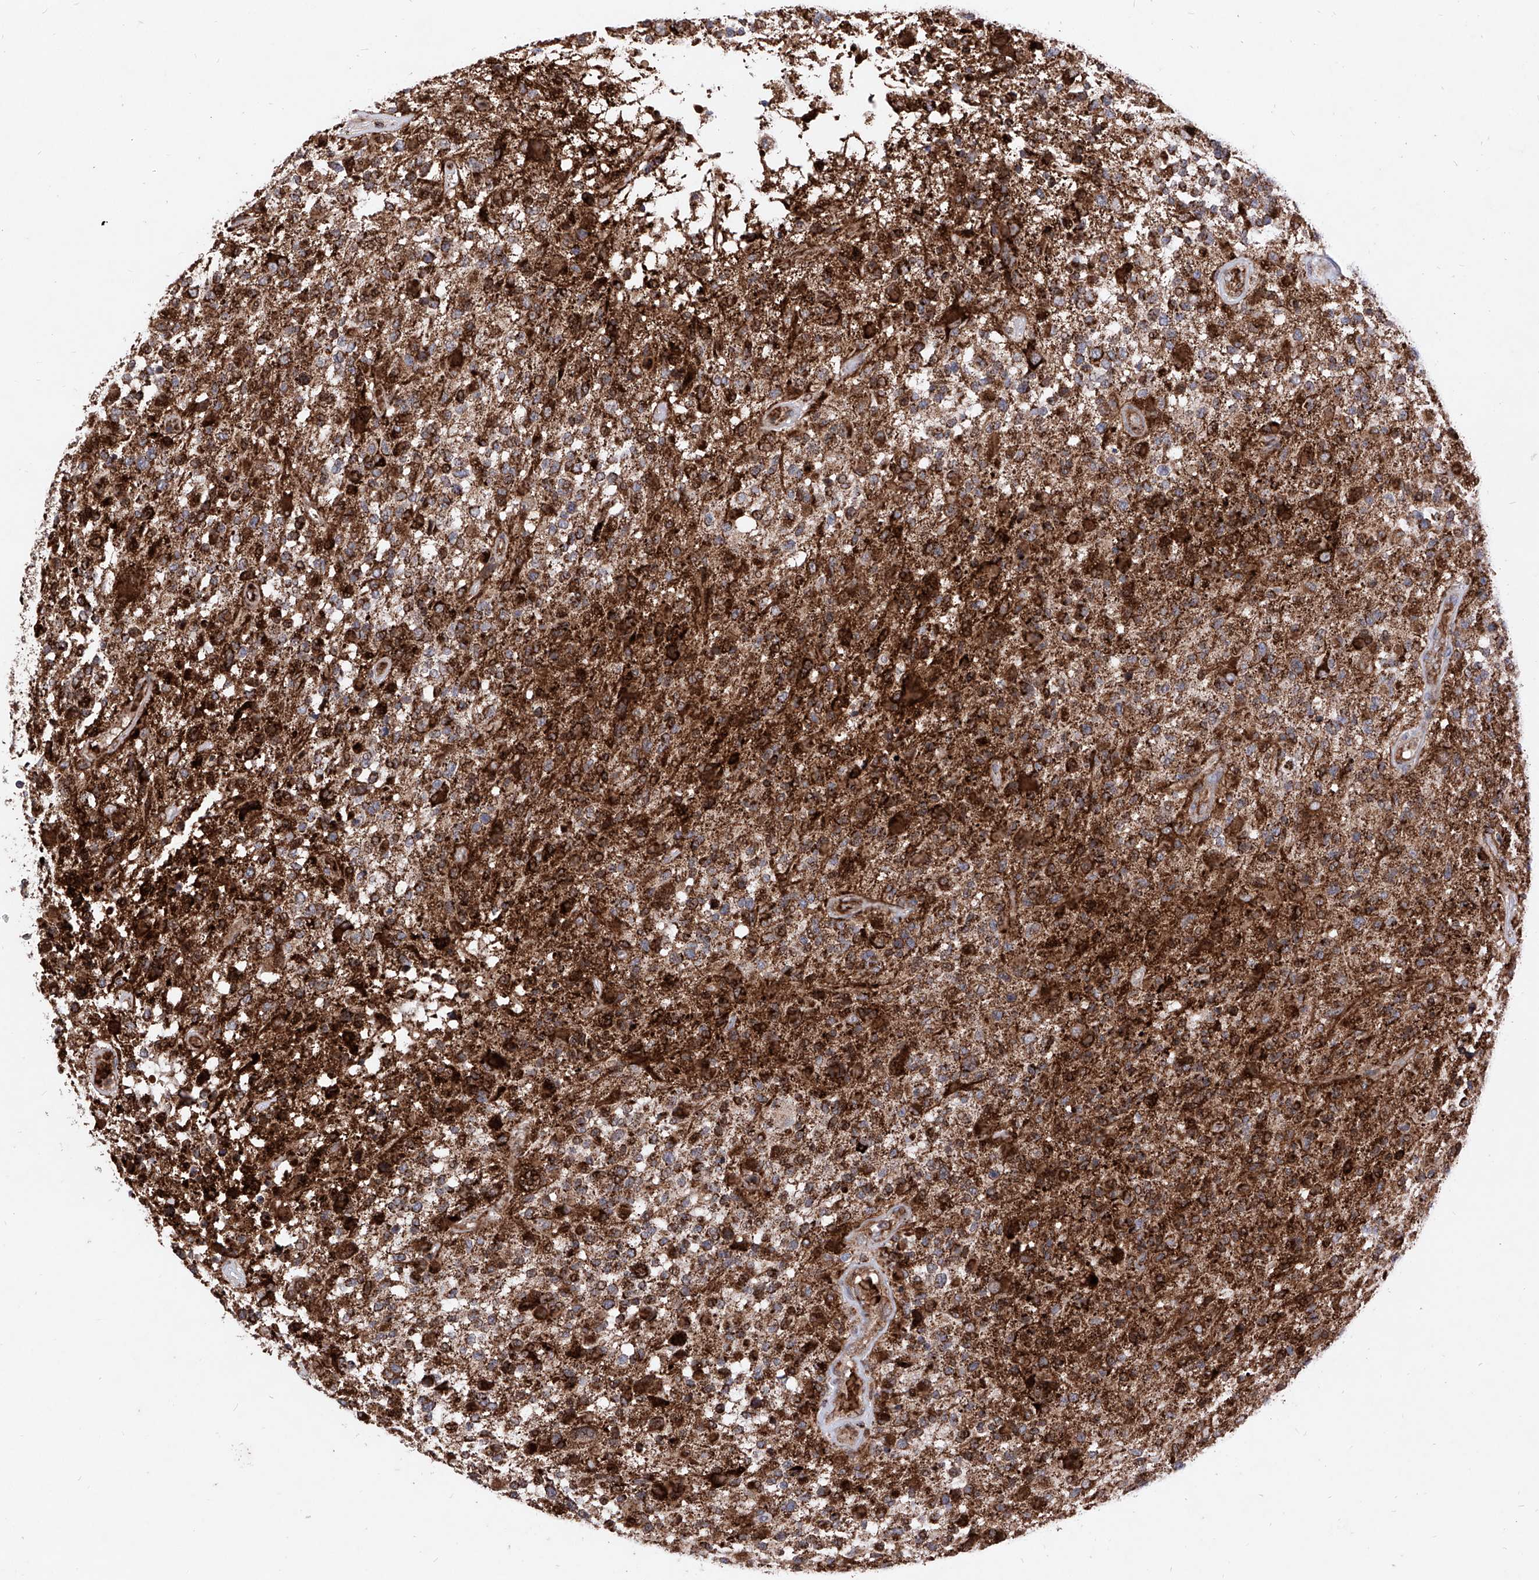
{"staining": {"intensity": "moderate", "quantity": ">75%", "location": "cytoplasmic/membranous"}, "tissue": "glioma", "cell_type": "Tumor cells", "image_type": "cancer", "snomed": [{"axis": "morphology", "description": "Glioma, malignant, High grade"}, {"axis": "morphology", "description": "Glioblastoma, NOS"}, {"axis": "topography", "description": "Brain"}], "caption": "Glioma was stained to show a protein in brown. There is medium levels of moderate cytoplasmic/membranous positivity in approximately >75% of tumor cells. Using DAB (brown) and hematoxylin (blue) stains, captured at high magnification using brightfield microscopy.", "gene": "SEMA6A", "patient": {"sex": "male", "age": 60}}